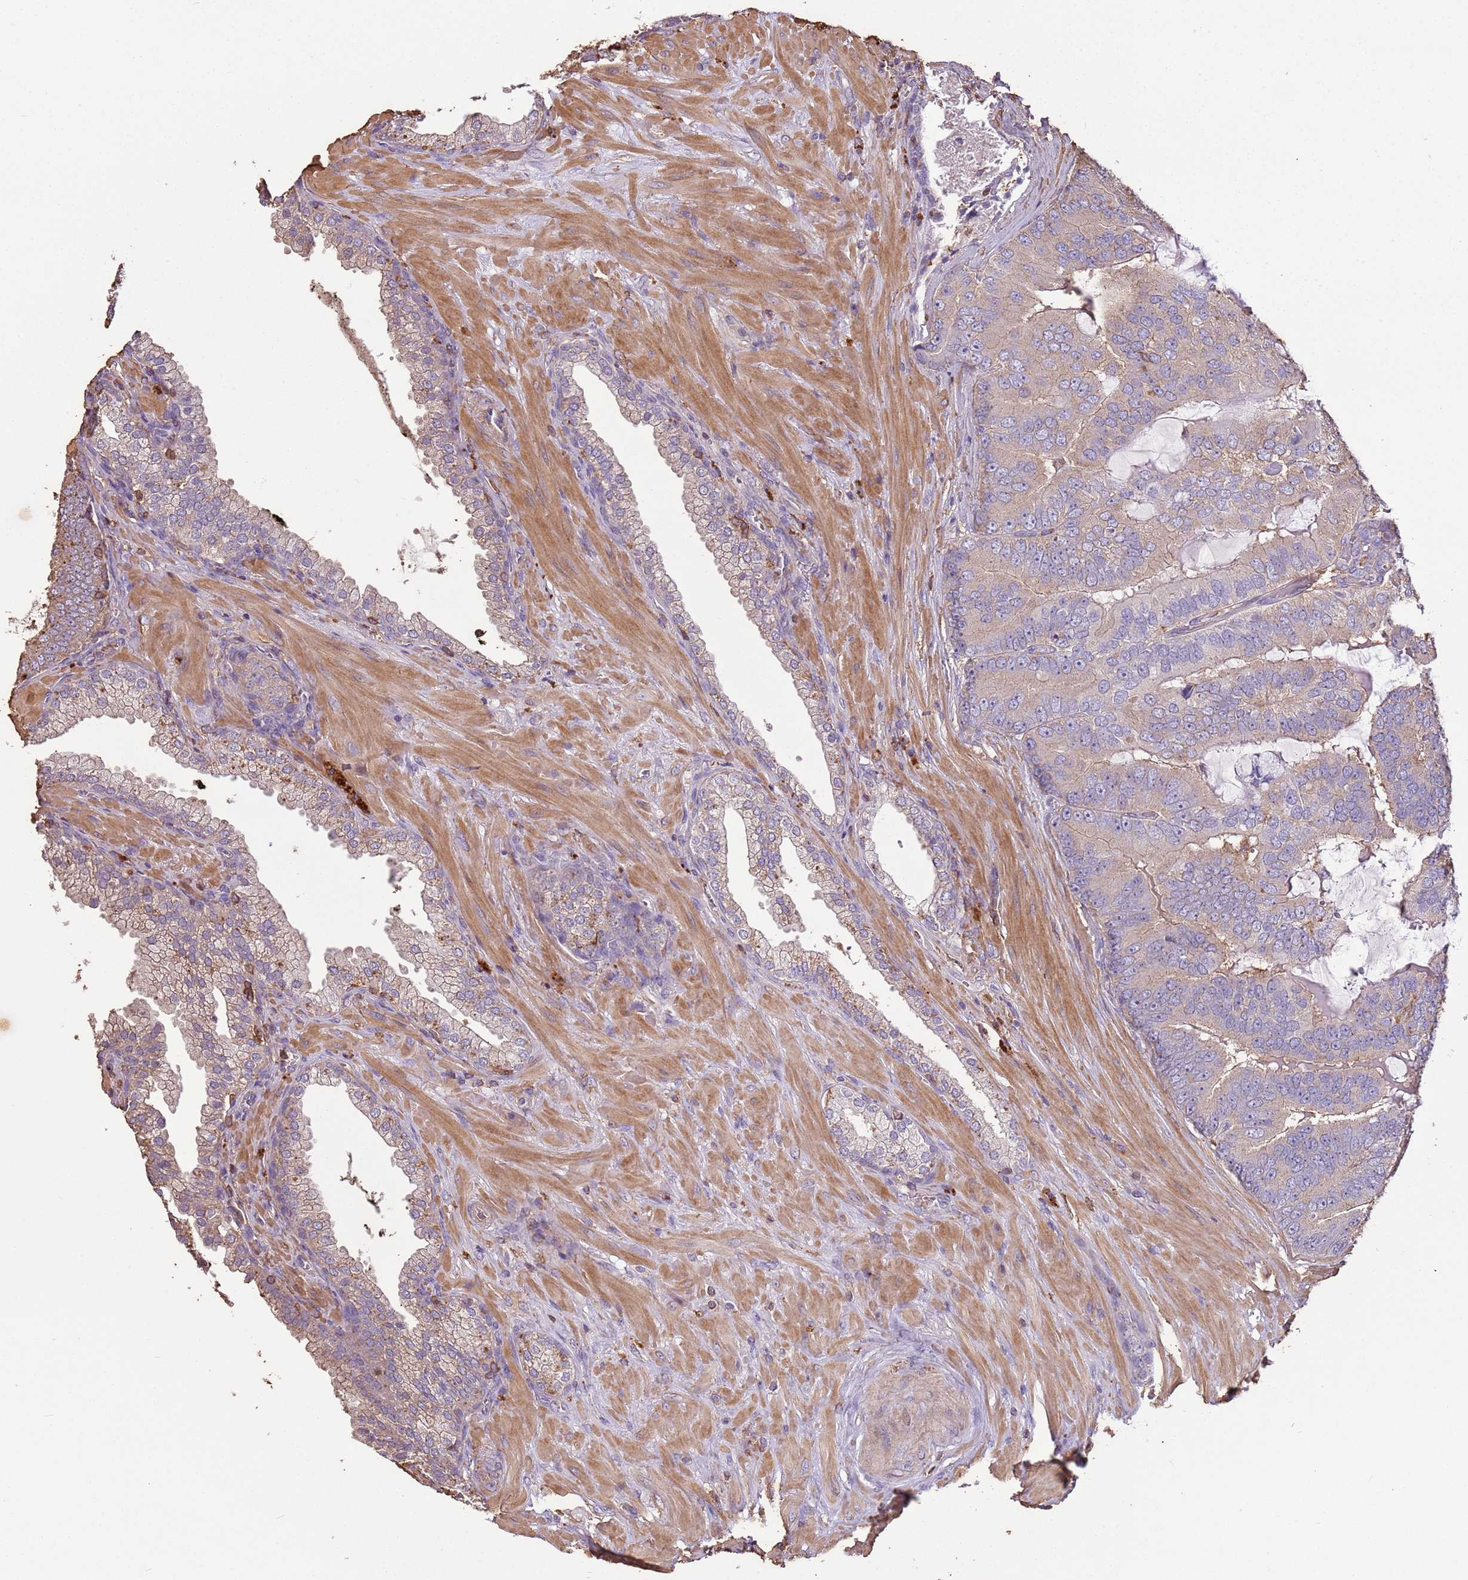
{"staining": {"intensity": "weak", "quantity": "25%-75%", "location": "cytoplasmic/membranous"}, "tissue": "prostate cancer", "cell_type": "Tumor cells", "image_type": "cancer", "snomed": [{"axis": "morphology", "description": "Adenocarcinoma, High grade"}, {"axis": "topography", "description": "Prostate"}], "caption": "An image showing weak cytoplasmic/membranous staining in approximately 25%-75% of tumor cells in prostate high-grade adenocarcinoma, as visualized by brown immunohistochemical staining.", "gene": "ARL10", "patient": {"sex": "male", "age": 55}}